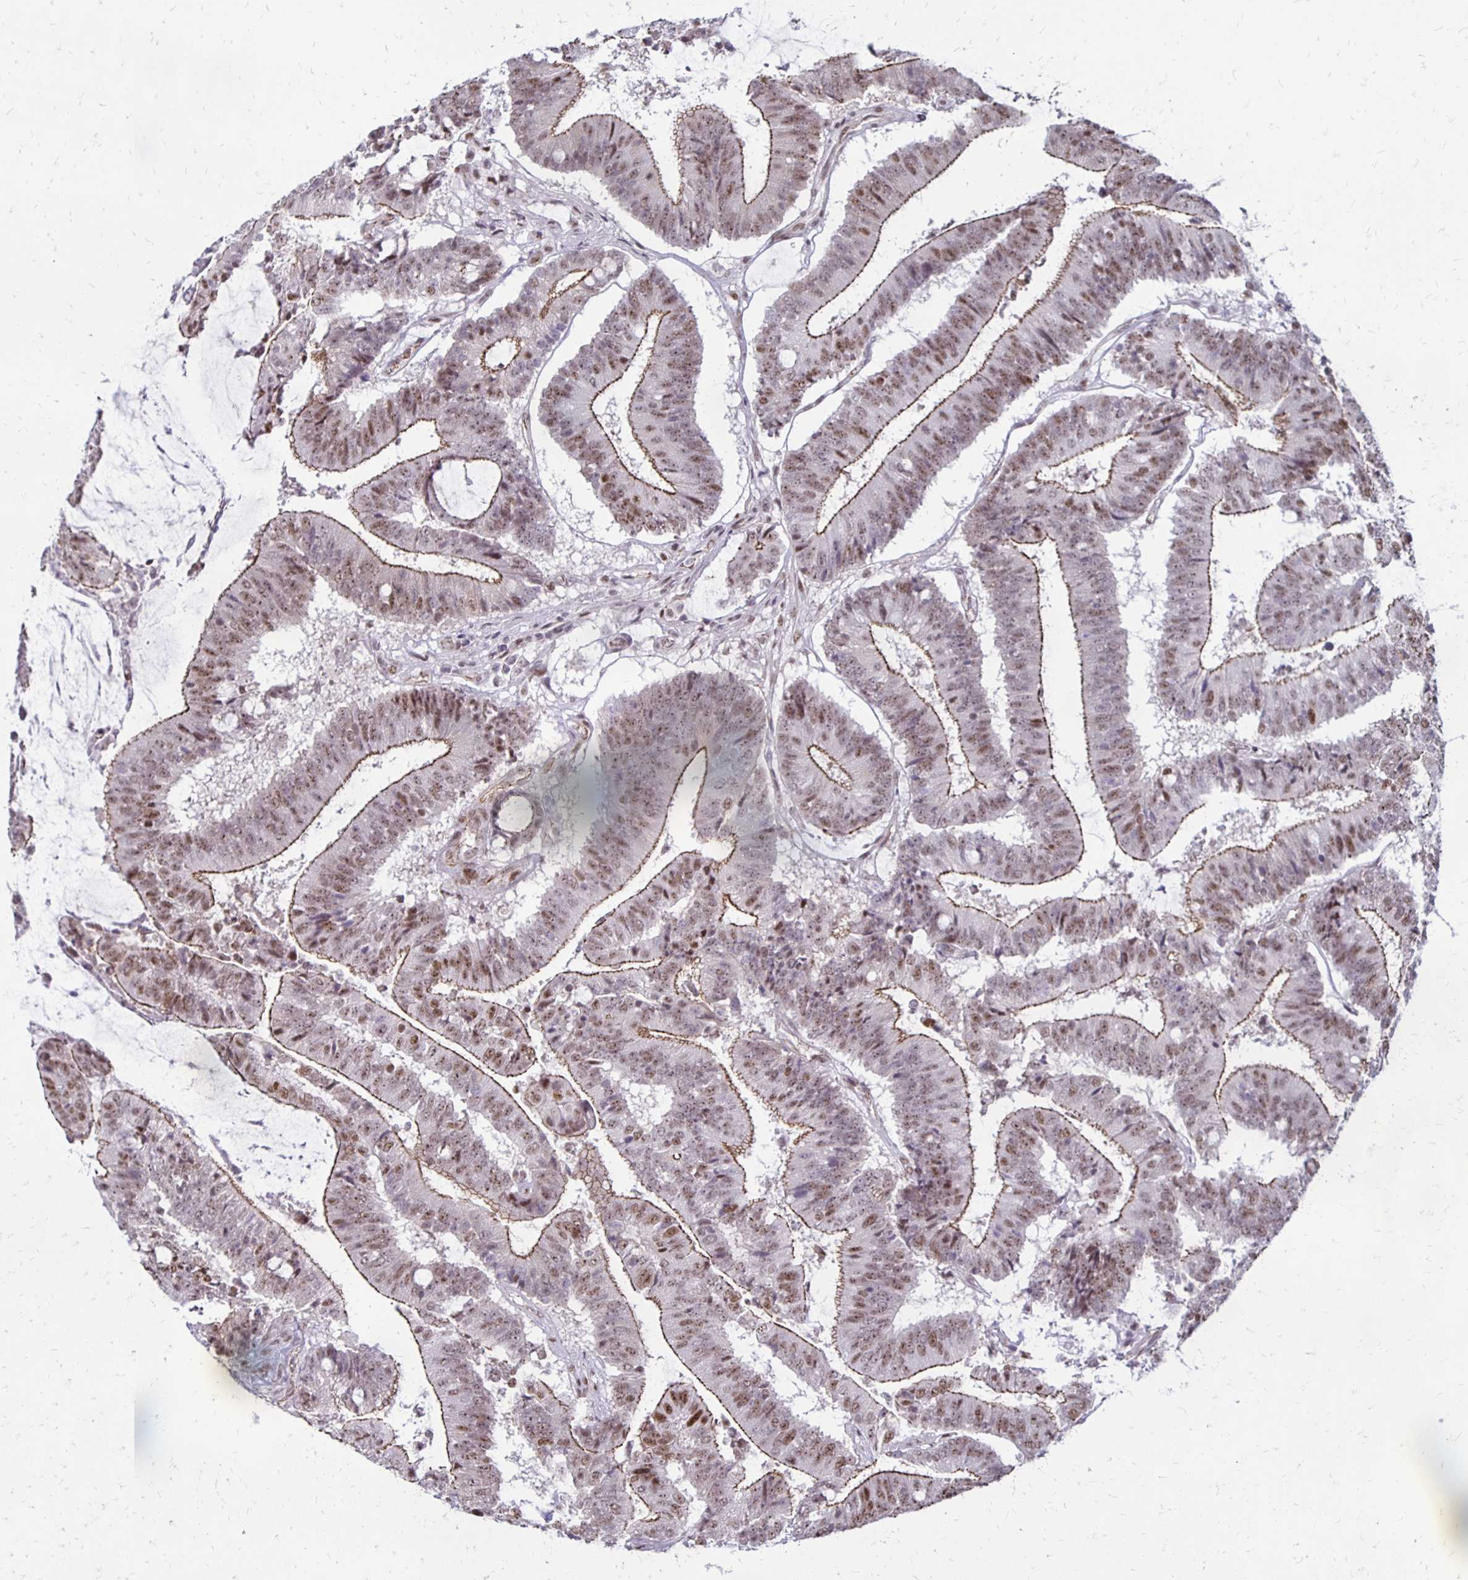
{"staining": {"intensity": "moderate", "quantity": ">75%", "location": "cytoplasmic/membranous,nuclear"}, "tissue": "colorectal cancer", "cell_type": "Tumor cells", "image_type": "cancer", "snomed": [{"axis": "morphology", "description": "Adenocarcinoma, NOS"}, {"axis": "topography", "description": "Colon"}], "caption": "Immunohistochemical staining of human colorectal cancer demonstrates moderate cytoplasmic/membranous and nuclear protein positivity in about >75% of tumor cells. (DAB IHC, brown staining for protein, blue staining for nuclei).", "gene": "DDB2", "patient": {"sex": "female", "age": 43}}